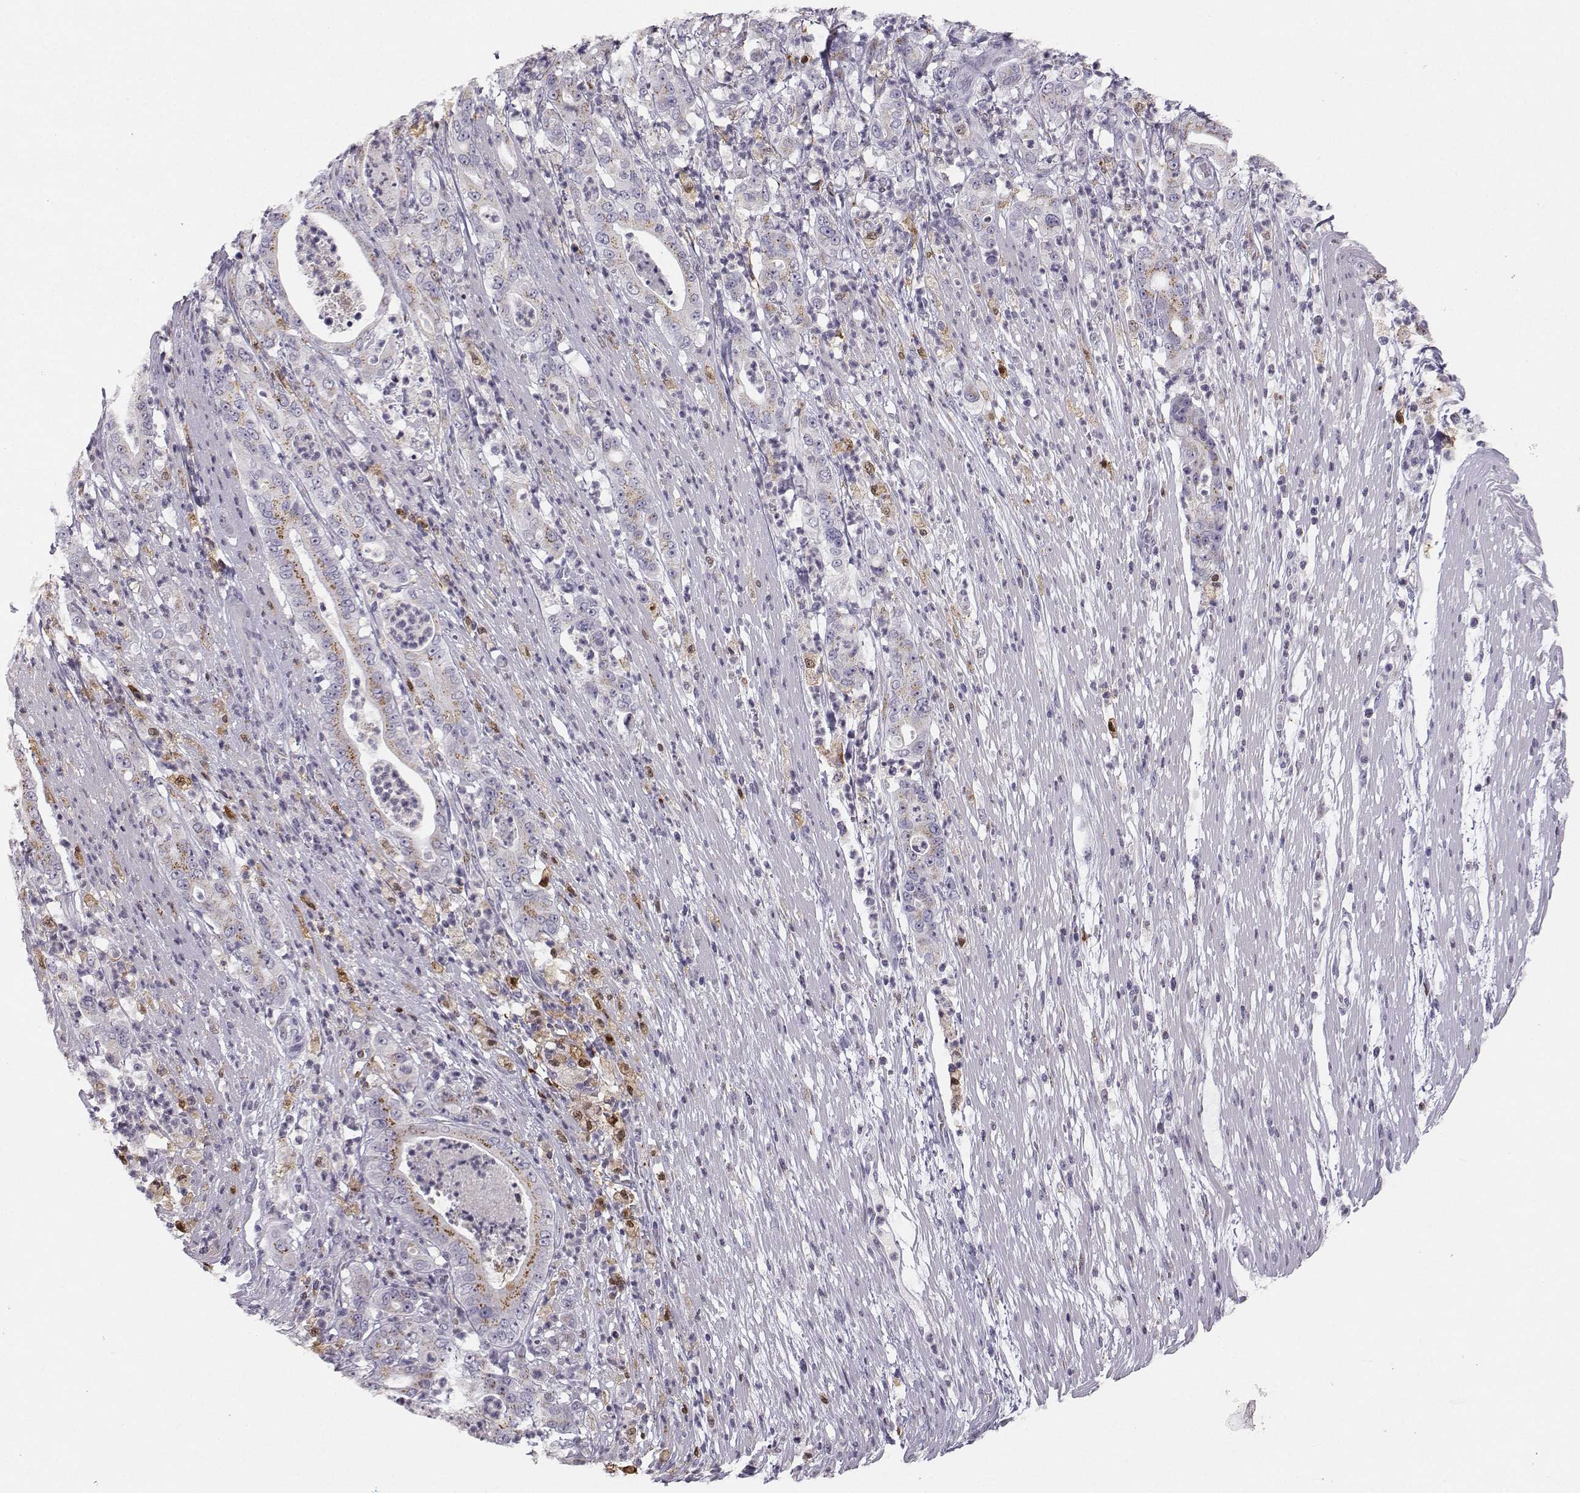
{"staining": {"intensity": "moderate", "quantity": "<25%", "location": "cytoplasmic/membranous"}, "tissue": "pancreatic cancer", "cell_type": "Tumor cells", "image_type": "cancer", "snomed": [{"axis": "morphology", "description": "Adenocarcinoma, NOS"}, {"axis": "topography", "description": "Pancreas"}], "caption": "Protein positivity by IHC shows moderate cytoplasmic/membranous staining in approximately <25% of tumor cells in pancreatic cancer (adenocarcinoma).", "gene": "HTR7", "patient": {"sex": "male", "age": 71}}